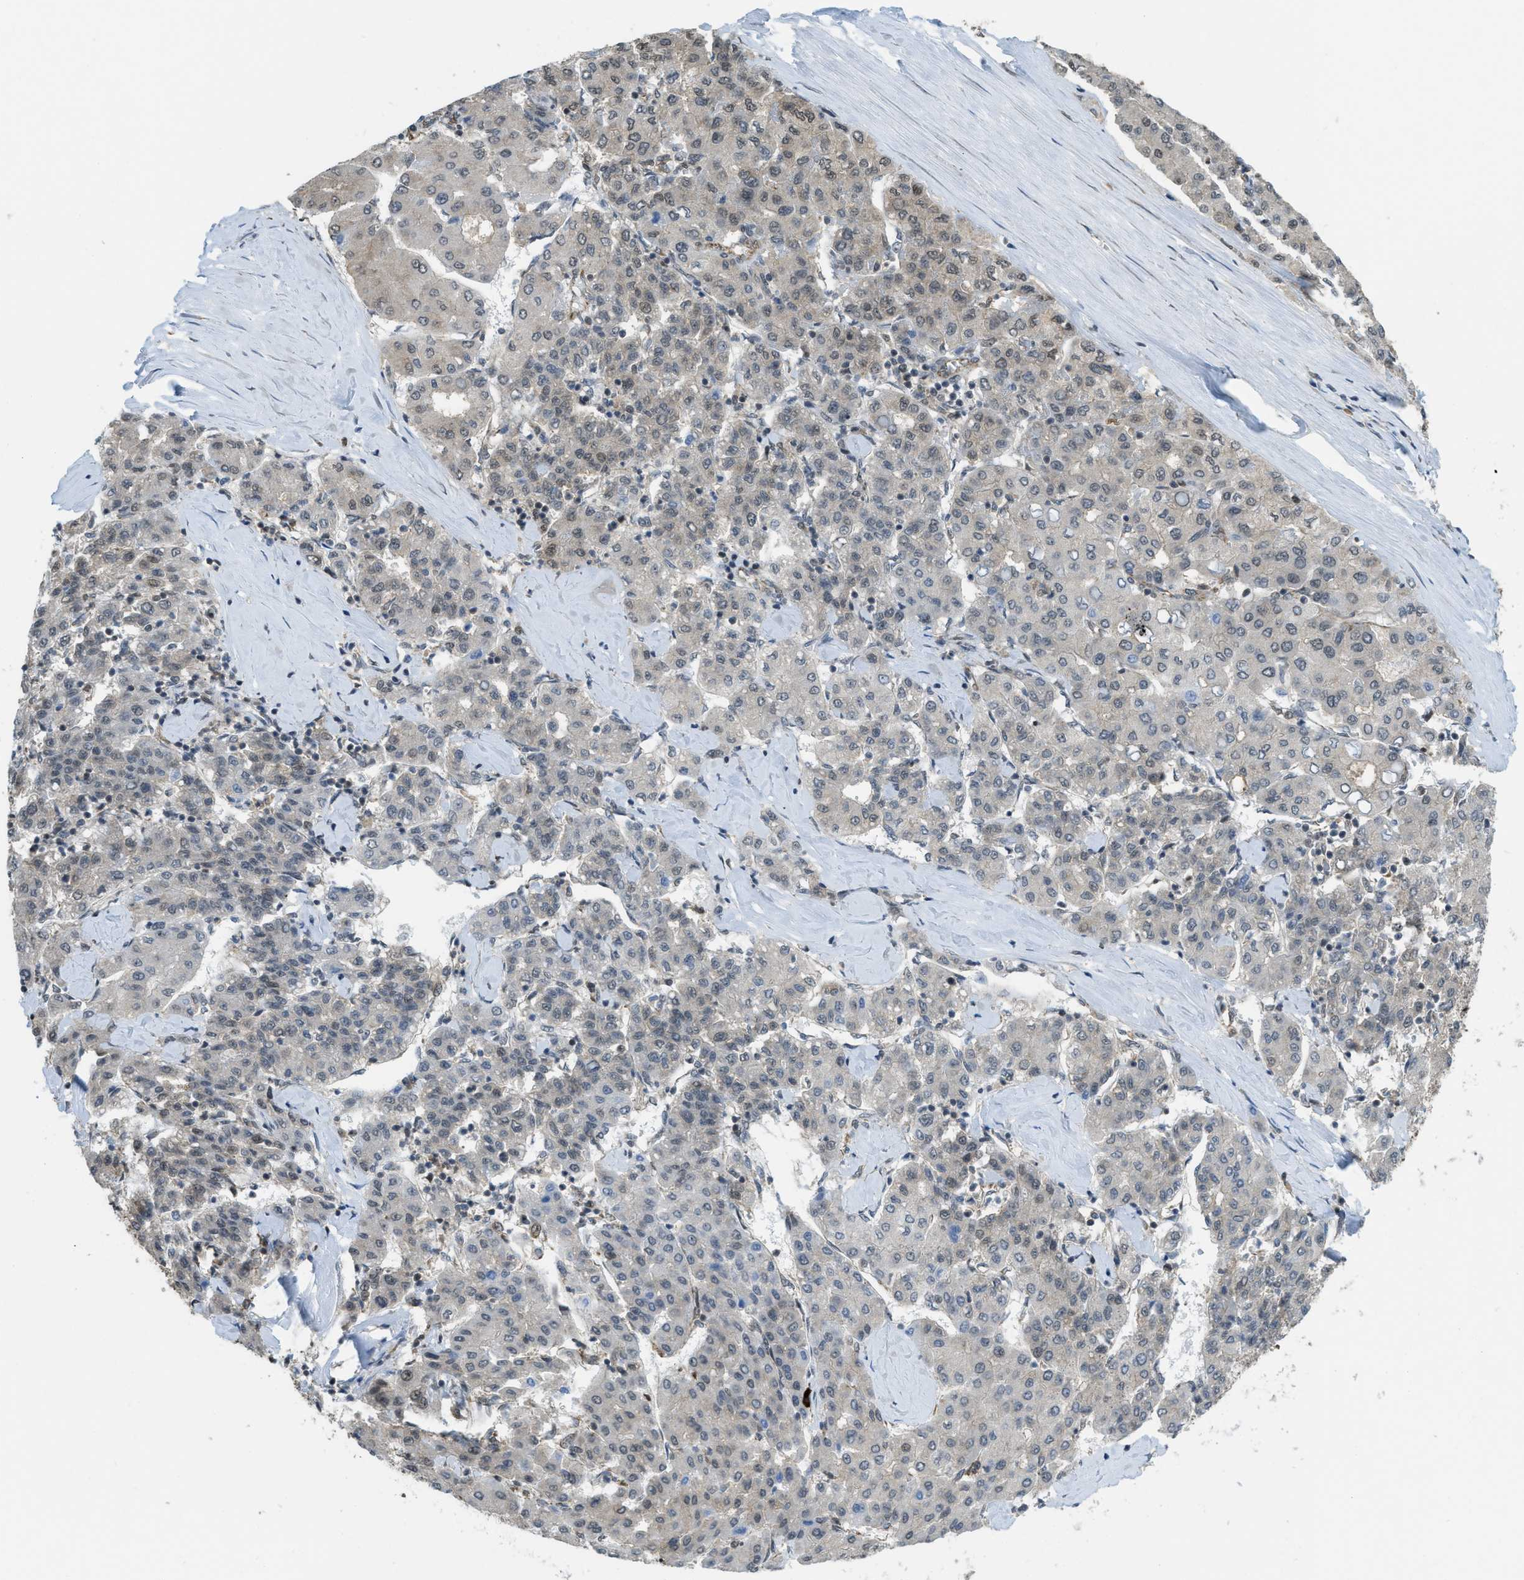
{"staining": {"intensity": "negative", "quantity": "none", "location": "none"}, "tissue": "liver cancer", "cell_type": "Tumor cells", "image_type": "cancer", "snomed": [{"axis": "morphology", "description": "Carcinoma, Hepatocellular, NOS"}, {"axis": "topography", "description": "Liver"}], "caption": "High magnification brightfield microscopy of liver hepatocellular carcinoma stained with DAB (brown) and counterstained with hematoxylin (blue): tumor cells show no significant expression. (Stains: DAB (3,3'-diaminobenzidine) immunohistochemistry (IHC) with hematoxylin counter stain, Microscopy: brightfield microscopy at high magnification).", "gene": "TNPO1", "patient": {"sex": "male", "age": 65}}